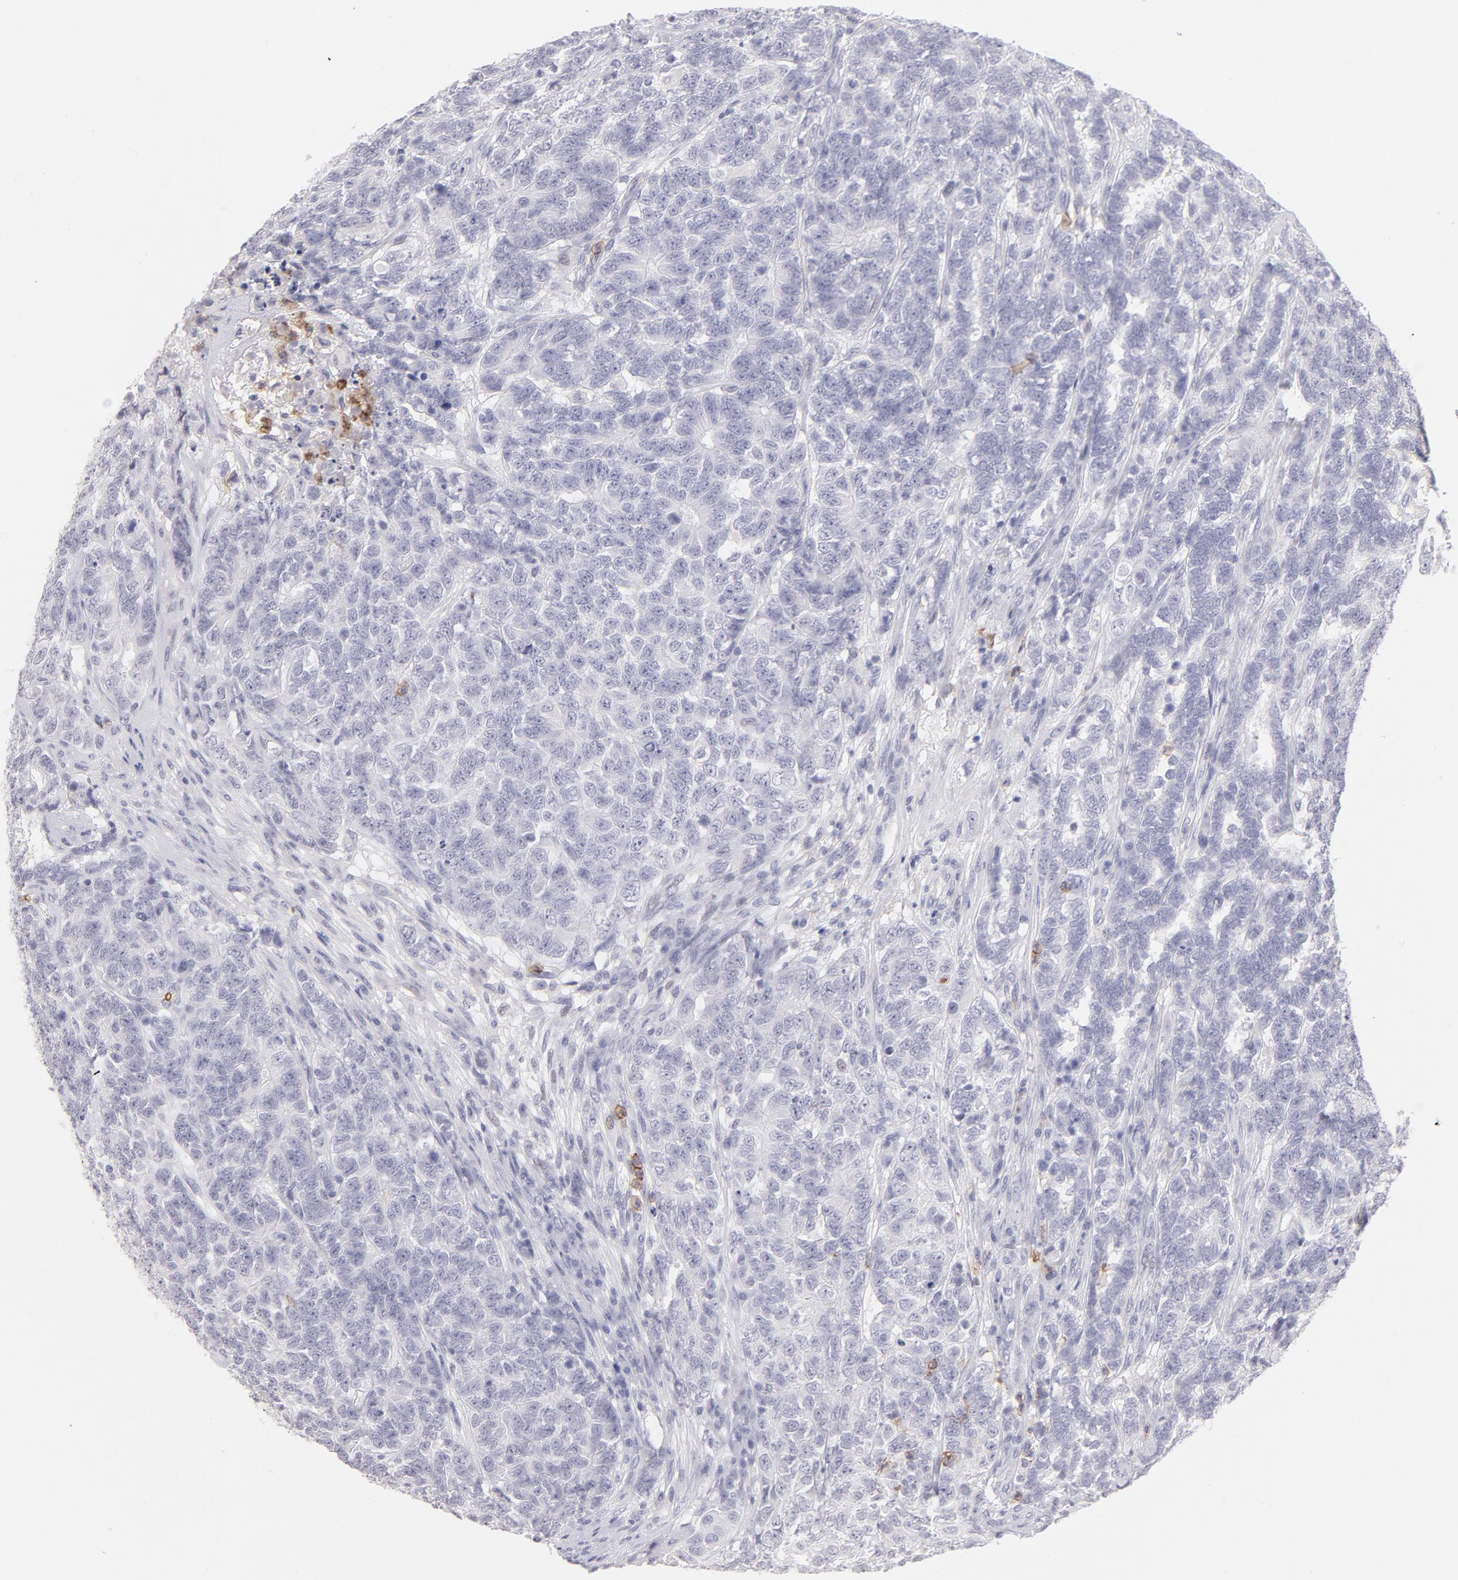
{"staining": {"intensity": "negative", "quantity": "none", "location": "none"}, "tissue": "testis cancer", "cell_type": "Tumor cells", "image_type": "cancer", "snomed": [{"axis": "morphology", "description": "Carcinoma, Embryonal, NOS"}, {"axis": "topography", "description": "Testis"}], "caption": "Protein analysis of embryonal carcinoma (testis) reveals no significant staining in tumor cells. Nuclei are stained in blue.", "gene": "LTB4R", "patient": {"sex": "male", "age": 26}}